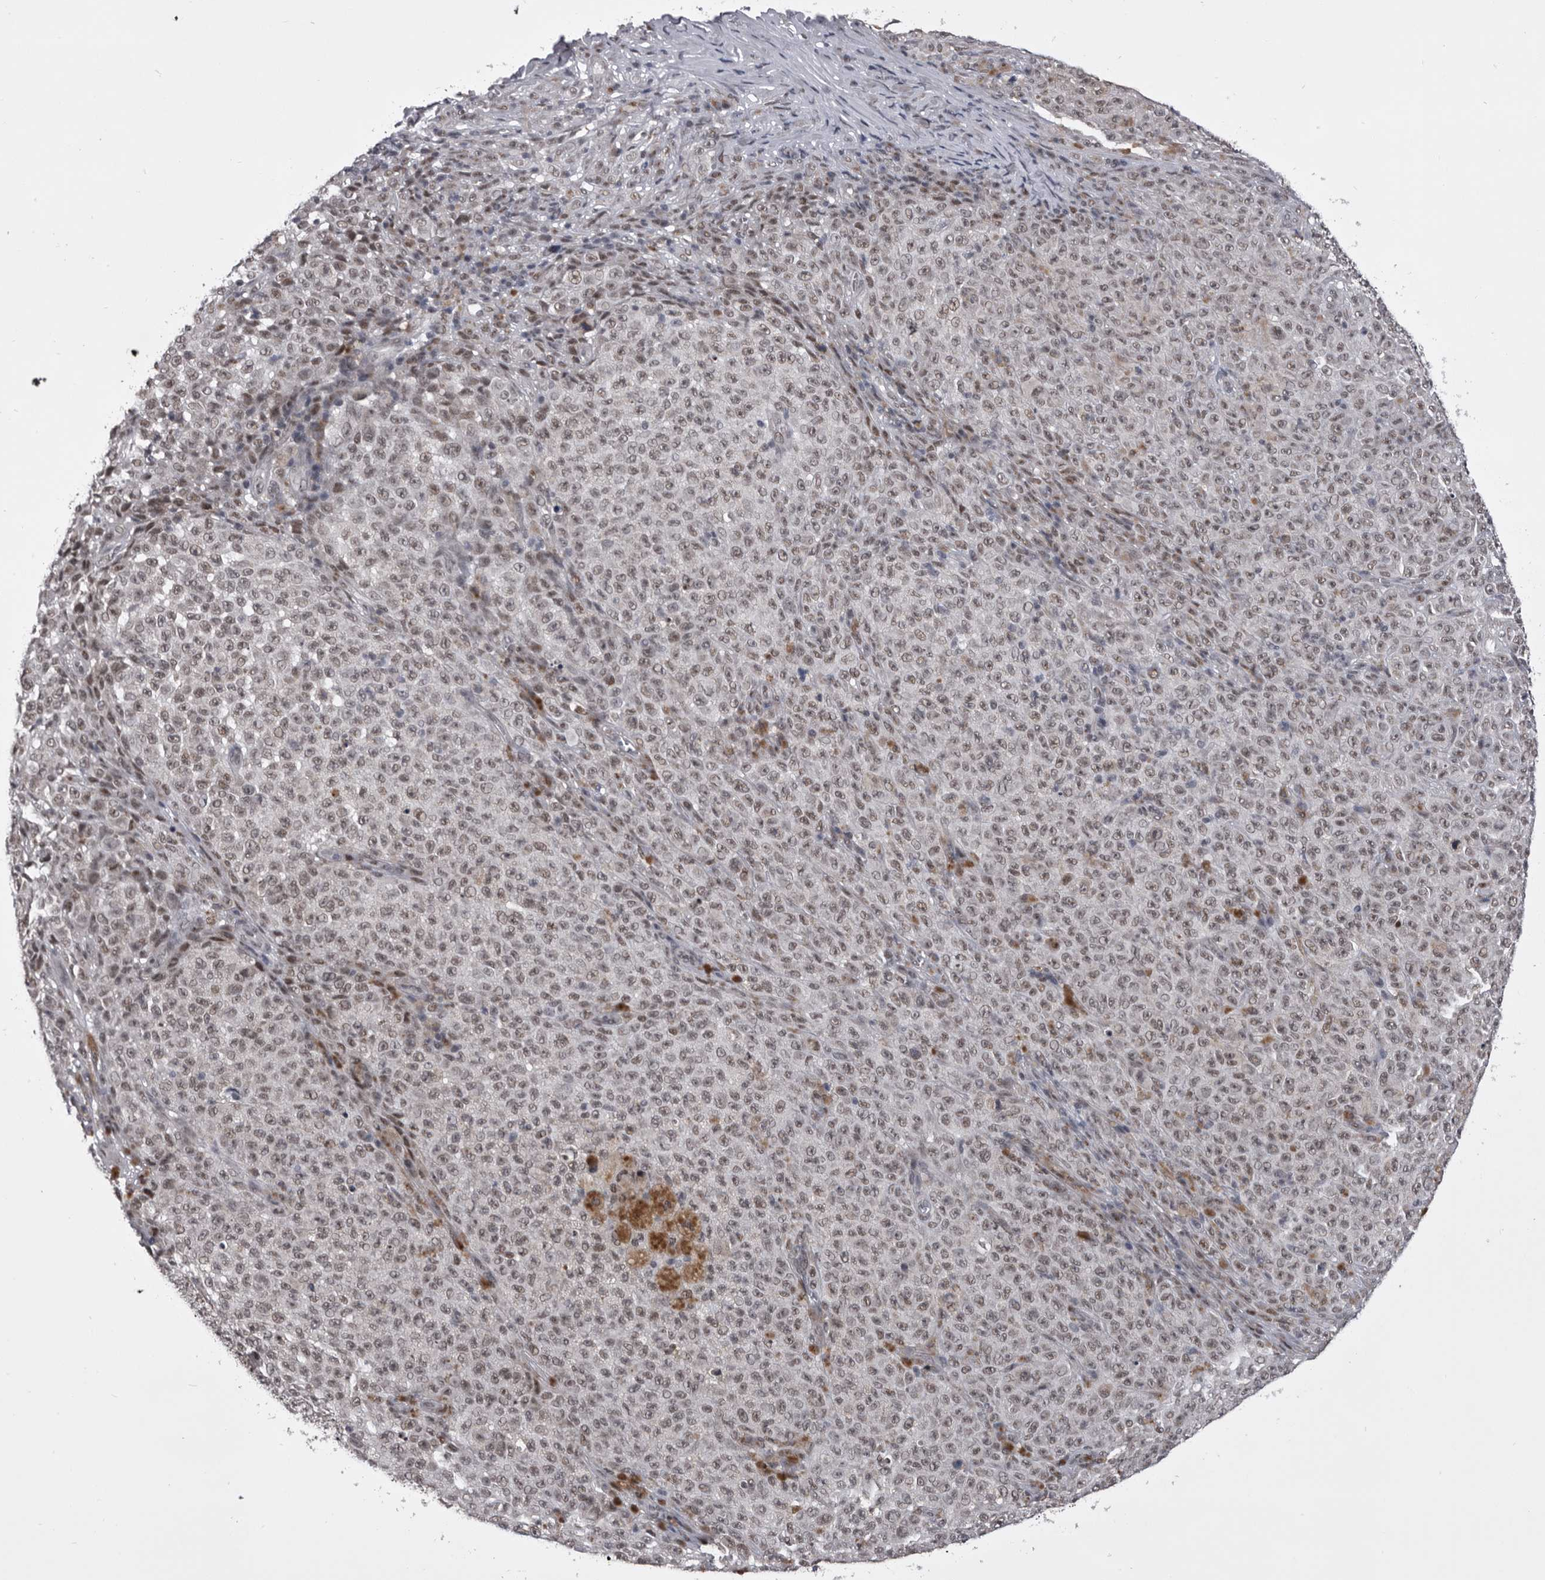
{"staining": {"intensity": "weak", "quantity": "25%-75%", "location": "nuclear"}, "tissue": "melanoma", "cell_type": "Tumor cells", "image_type": "cancer", "snomed": [{"axis": "morphology", "description": "Malignant melanoma, NOS"}, {"axis": "topography", "description": "Skin"}], "caption": "Immunohistochemistry (IHC) micrograph of neoplastic tissue: melanoma stained using immunohistochemistry (IHC) exhibits low levels of weak protein expression localized specifically in the nuclear of tumor cells, appearing as a nuclear brown color.", "gene": "PRPF3", "patient": {"sex": "female", "age": 82}}